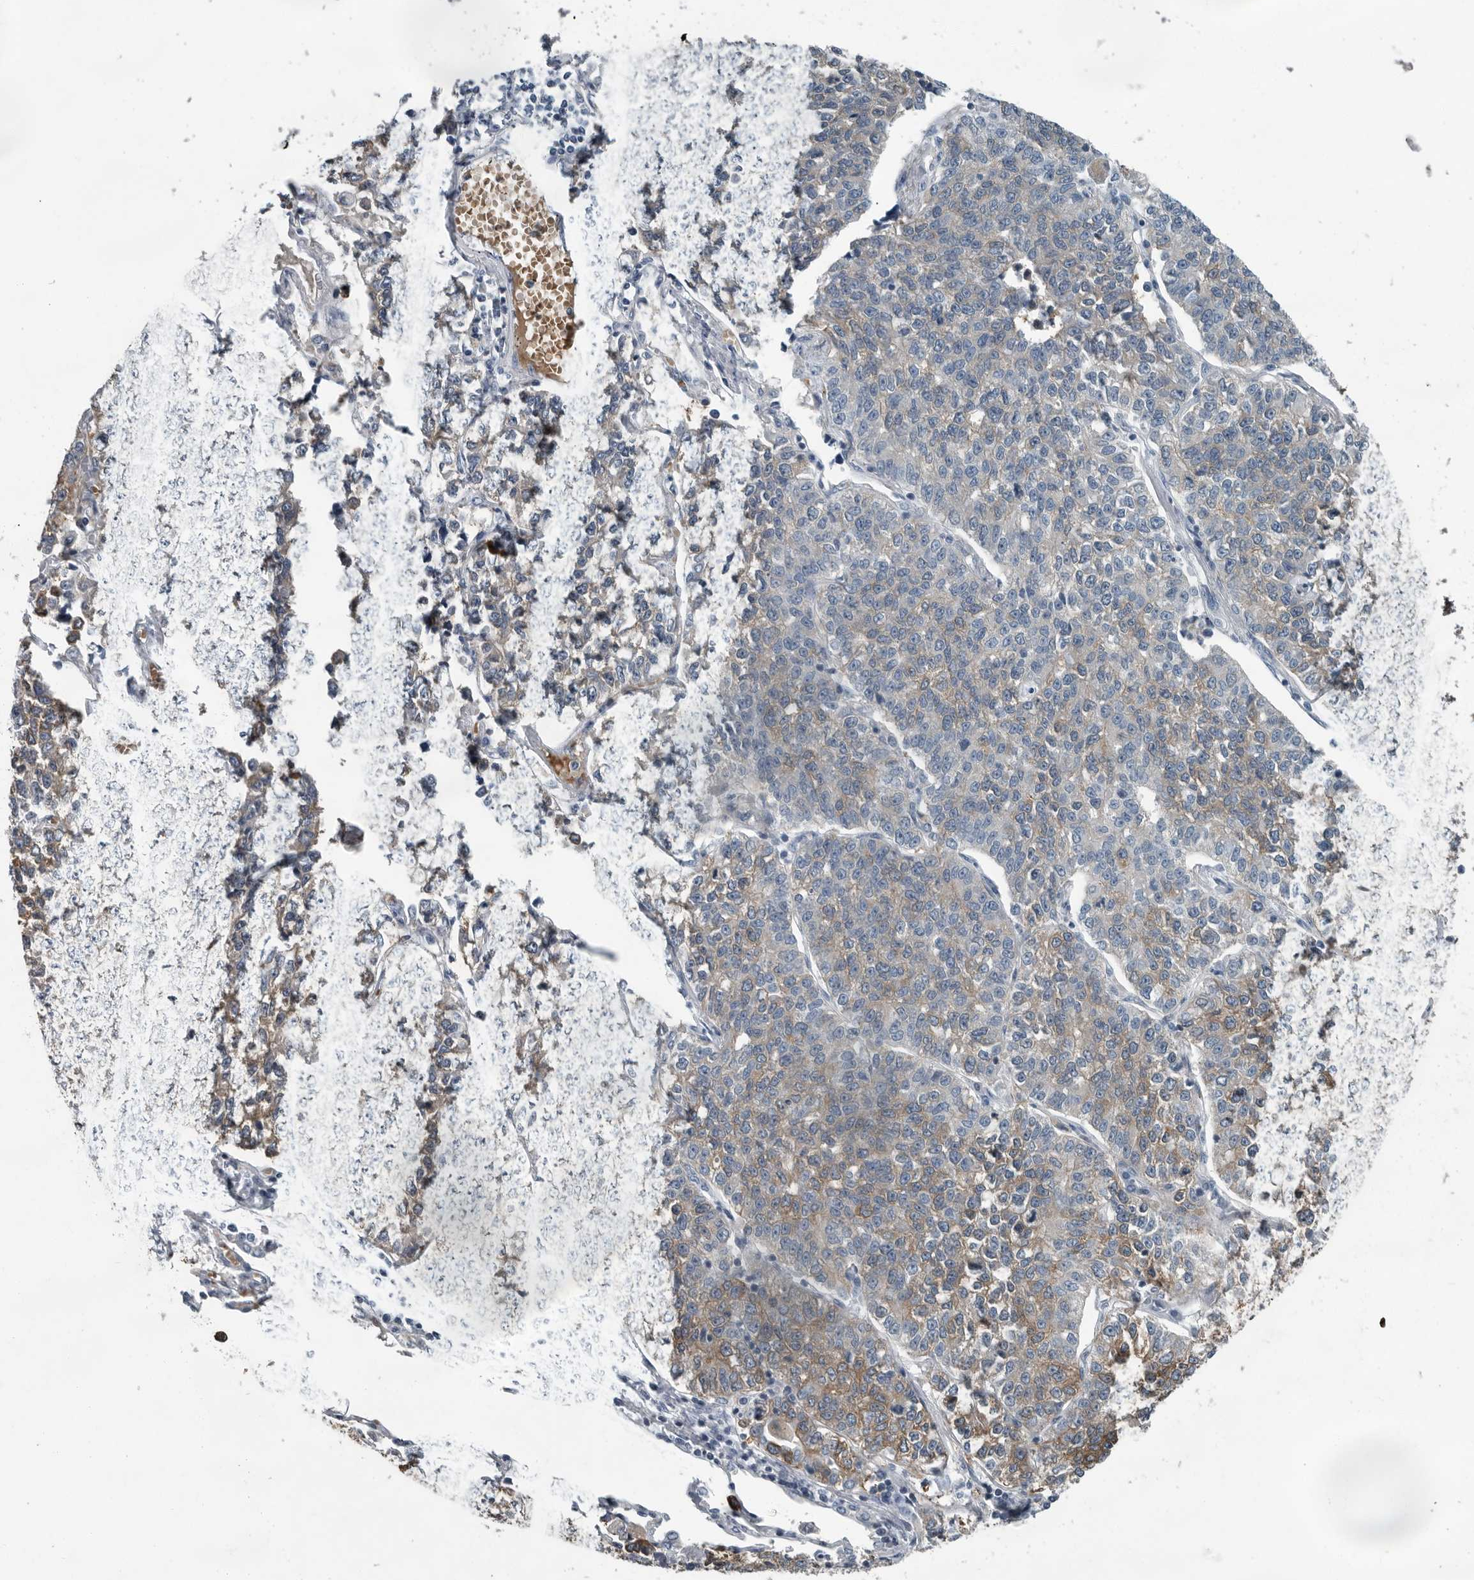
{"staining": {"intensity": "moderate", "quantity": "<25%", "location": "cytoplasmic/membranous"}, "tissue": "lung cancer", "cell_type": "Tumor cells", "image_type": "cancer", "snomed": [{"axis": "morphology", "description": "Adenocarcinoma, NOS"}, {"axis": "topography", "description": "Lung"}], "caption": "IHC micrograph of human adenocarcinoma (lung) stained for a protein (brown), which reveals low levels of moderate cytoplasmic/membranous expression in approximately <25% of tumor cells.", "gene": "MPP3", "patient": {"sex": "male", "age": 49}}